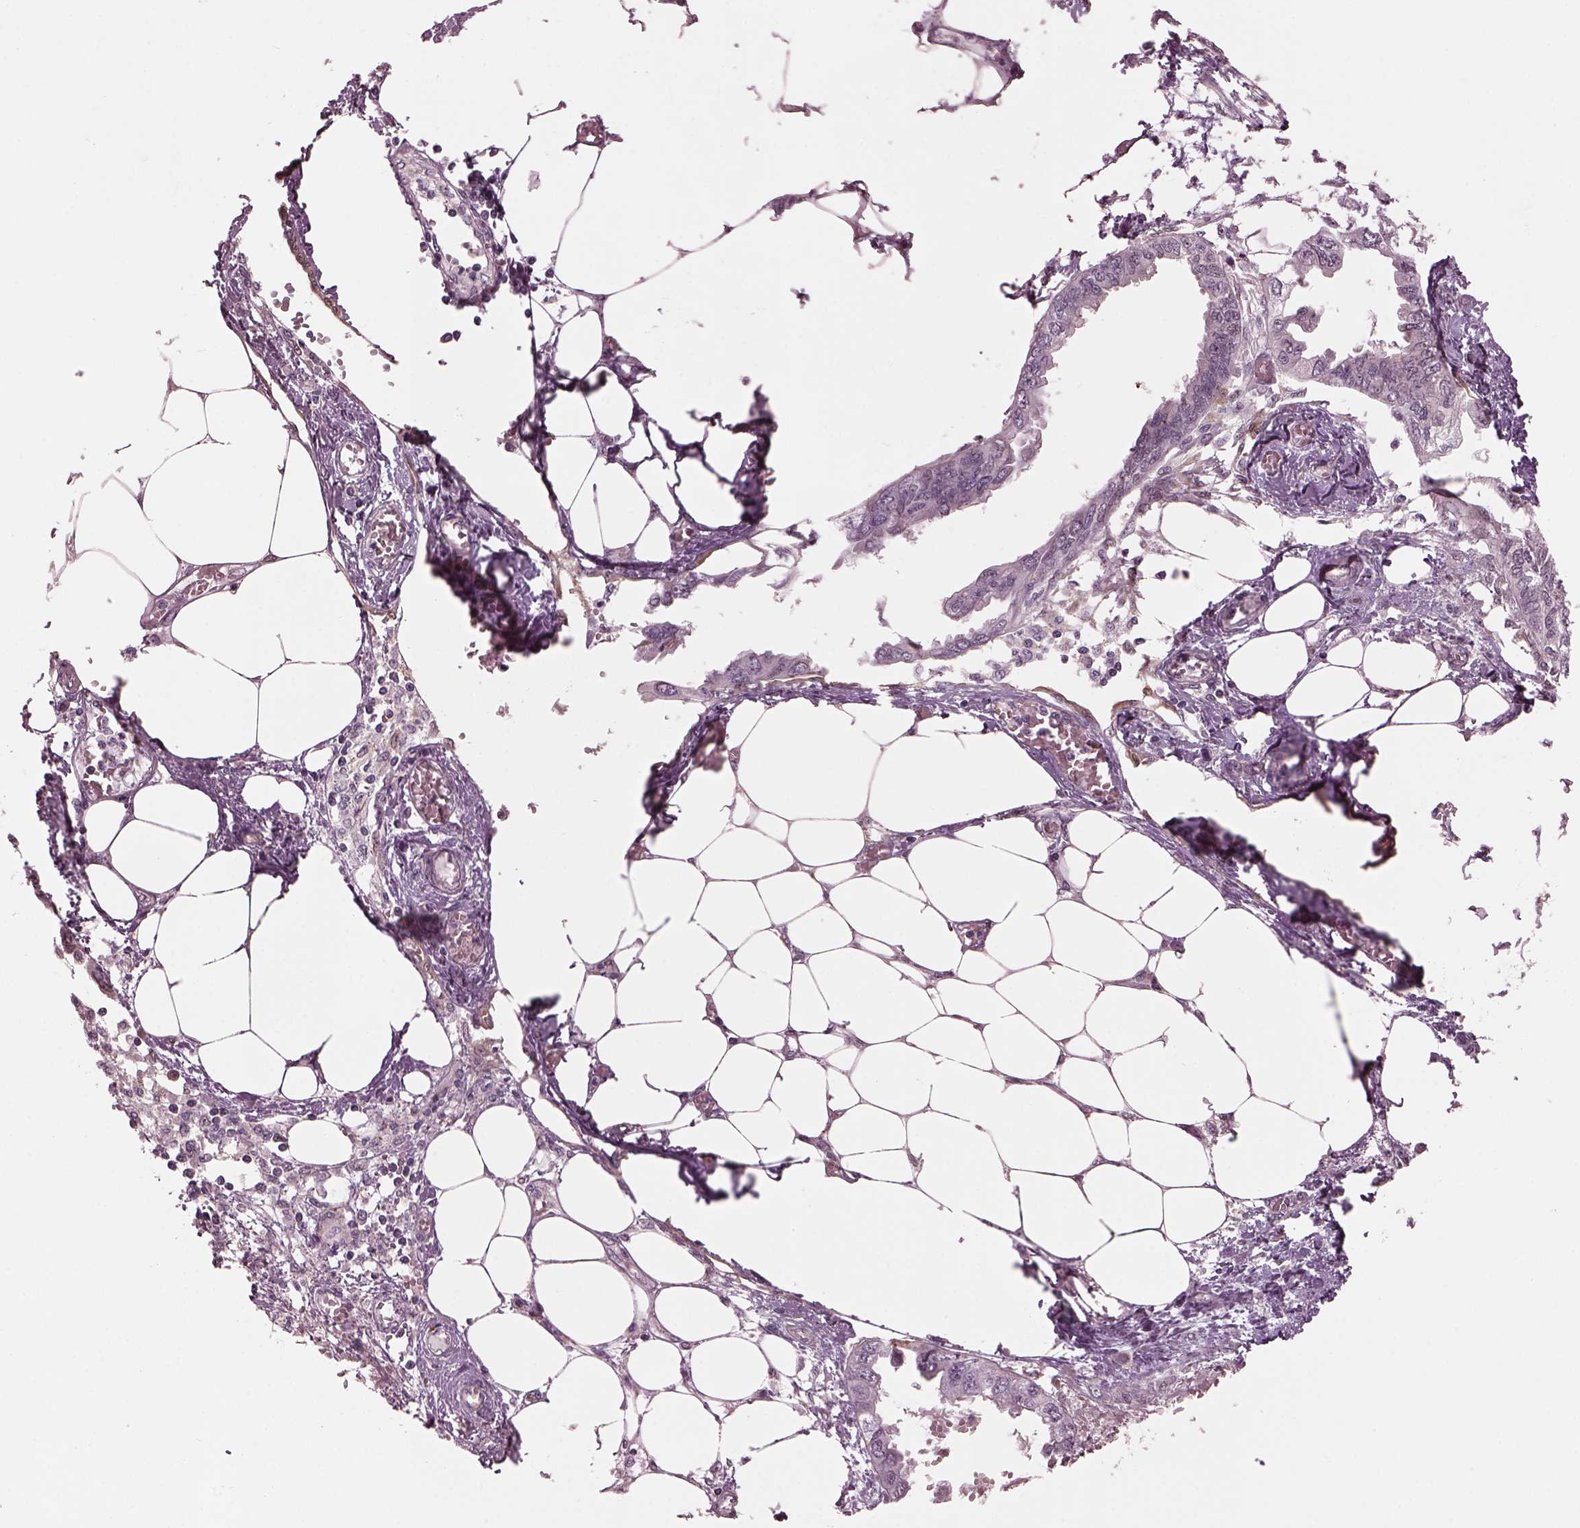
{"staining": {"intensity": "negative", "quantity": "none", "location": "none"}, "tissue": "endometrial cancer", "cell_type": "Tumor cells", "image_type": "cancer", "snomed": [{"axis": "morphology", "description": "Adenocarcinoma, NOS"}, {"axis": "morphology", "description": "Adenocarcinoma, metastatic, NOS"}, {"axis": "topography", "description": "Adipose tissue"}, {"axis": "topography", "description": "Endometrium"}], "caption": "Immunohistochemistry (IHC) of human endometrial metastatic adenocarcinoma demonstrates no staining in tumor cells. (Brightfield microscopy of DAB IHC at high magnification).", "gene": "SRI", "patient": {"sex": "female", "age": 67}}